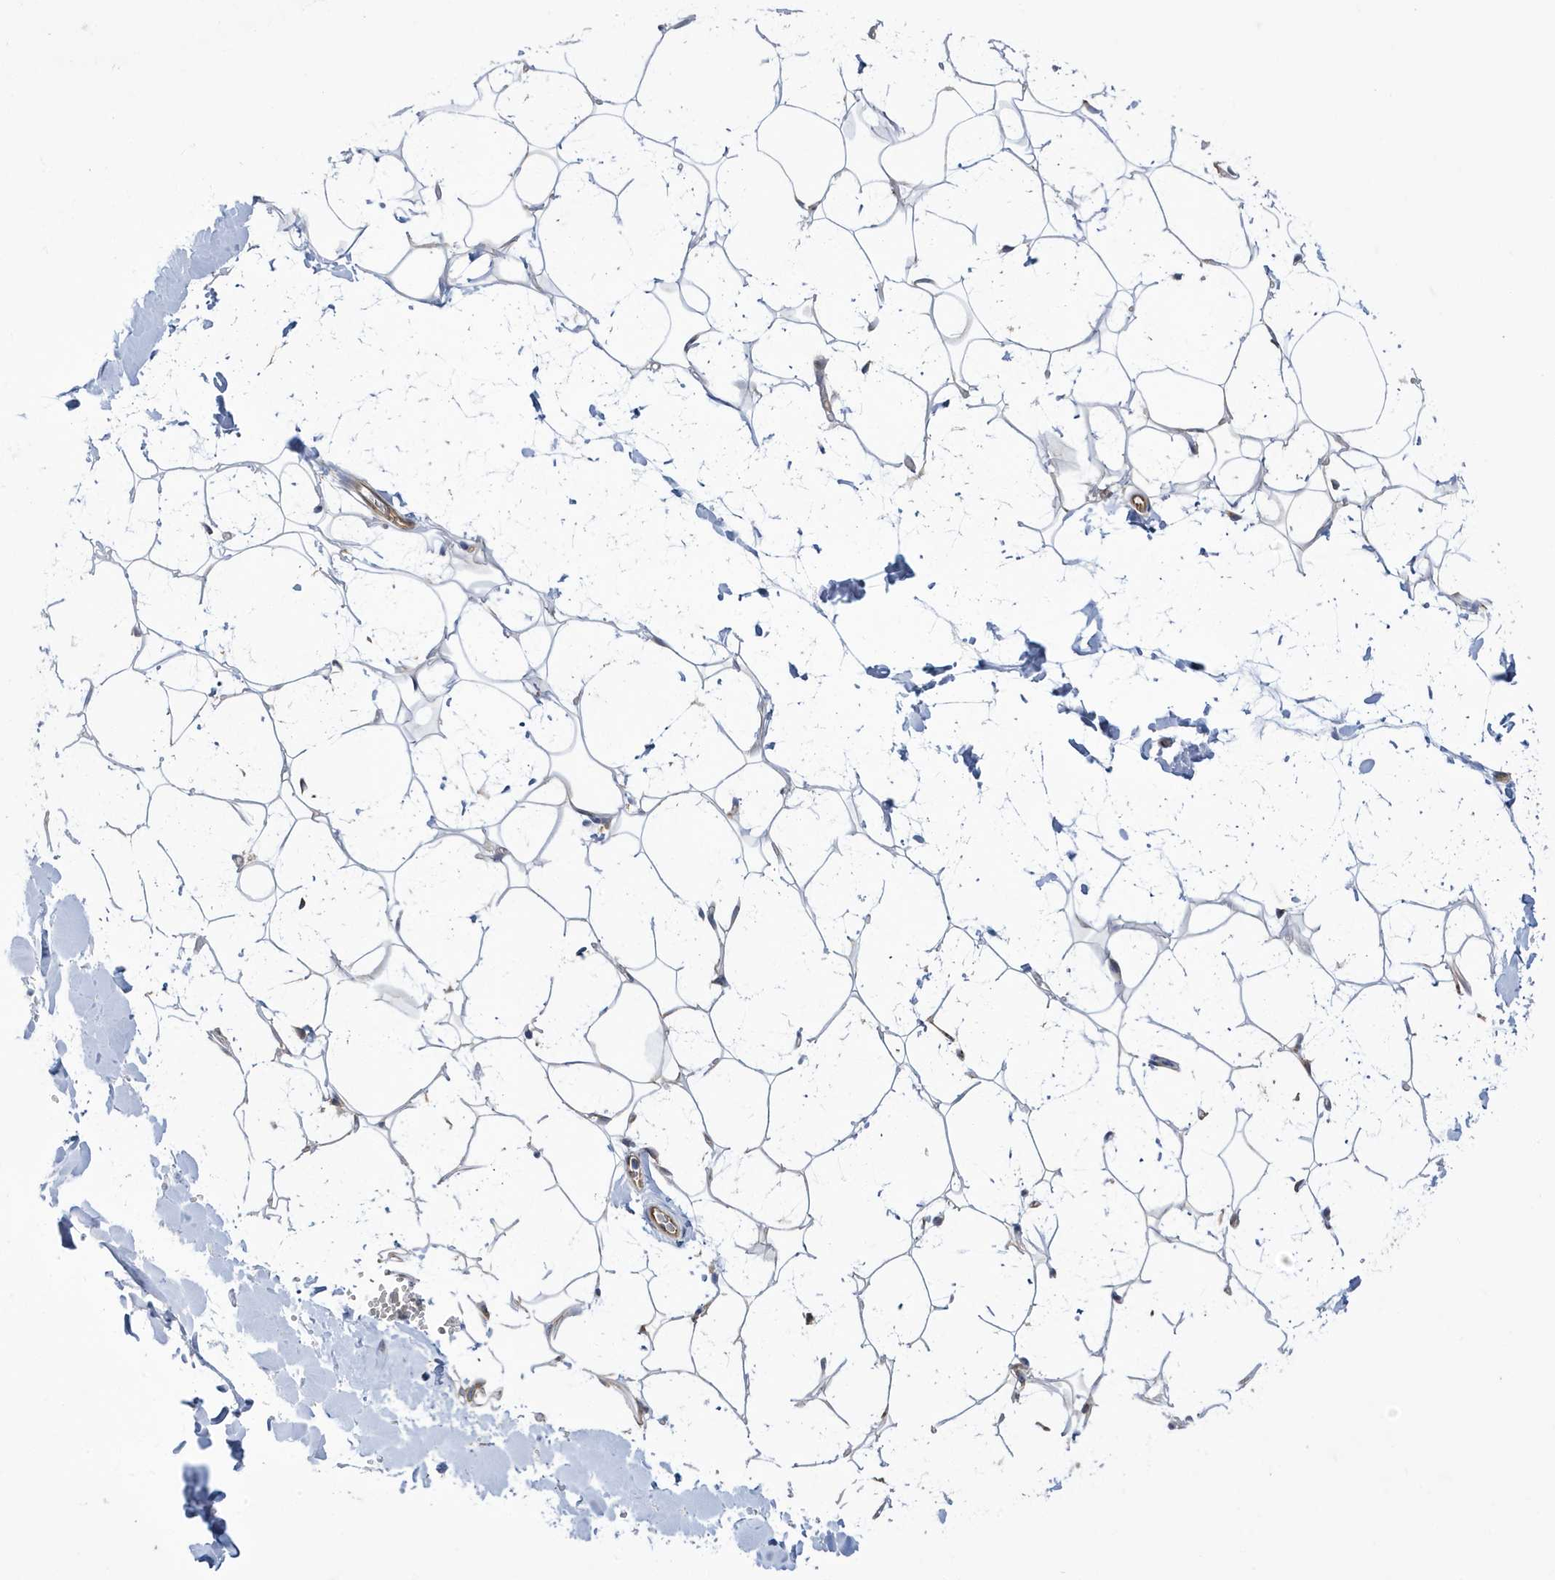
{"staining": {"intensity": "negative", "quantity": "none", "location": "none"}, "tissue": "adipose tissue", "cell_type": "Adipocytes", "image_type": "normal", "snomed": [{"axis": "morphology", "description": "Normal tissue, NOS"}, {"axis": "topography", "description": "Breast"}], "caption": "The histopathology image exhibits no staining of adipocytes in benign adipose tissue.", "gene": "ZNF654", "patient": {"sex": "female", "age": 26}}